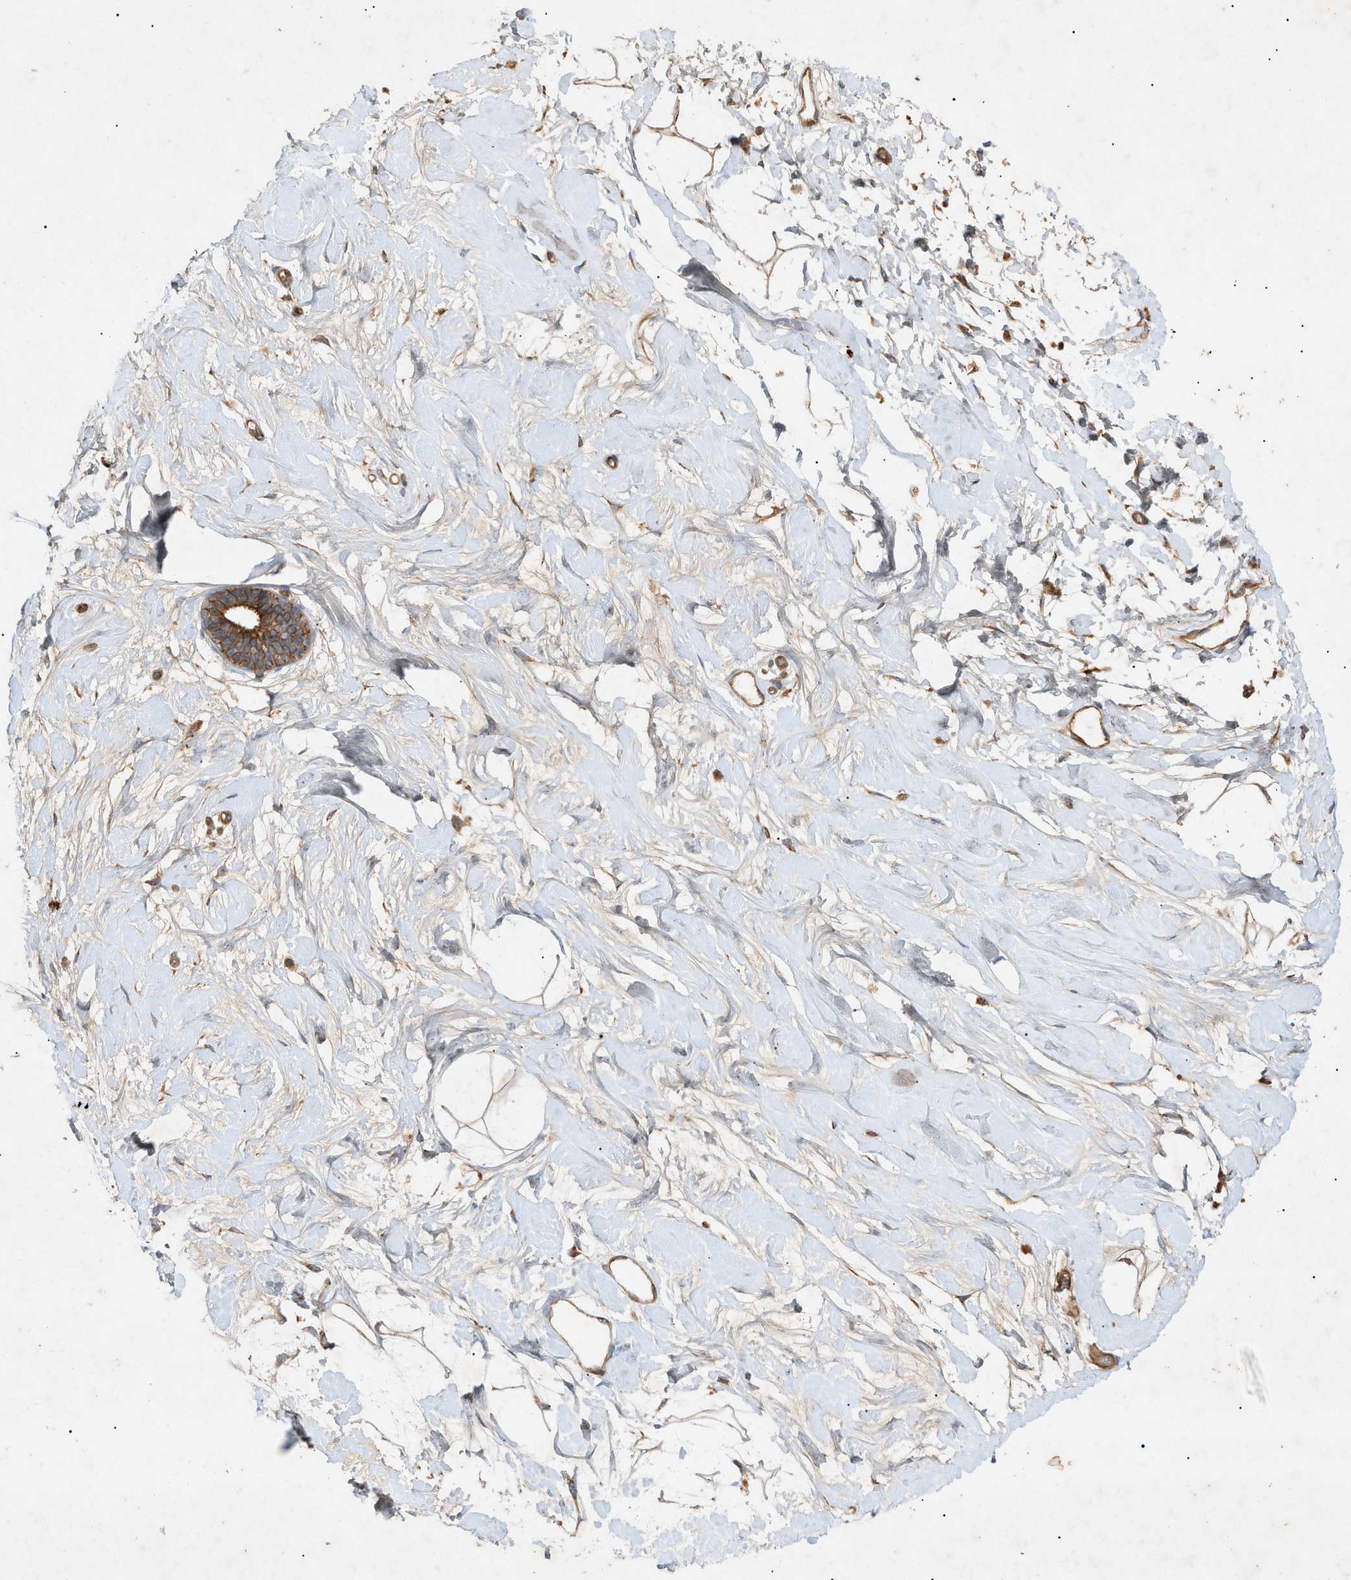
{"staining": {"intensity": "weak", "quantity": ">75%", "location": "cytoplasmic/membranous"}, "tissue": "breast", "cell_type": "Adipocytes", "image_type": "normal", "snomed": [{"axis": "morphology", "description": "Normal tissue, NOS"}, {"axis": "morphology", "description": "Lobular carcinoma"}, {"axis": "topography", "description": "Breast"}], "caption": "Human breast stained for a protein (brown) demonstrates weak cytoplasmic/membranous positive expression in approximately >75% of adipocytes.", "gene": "MTCH1", "patient": {"sex": "female", "age": 59}}